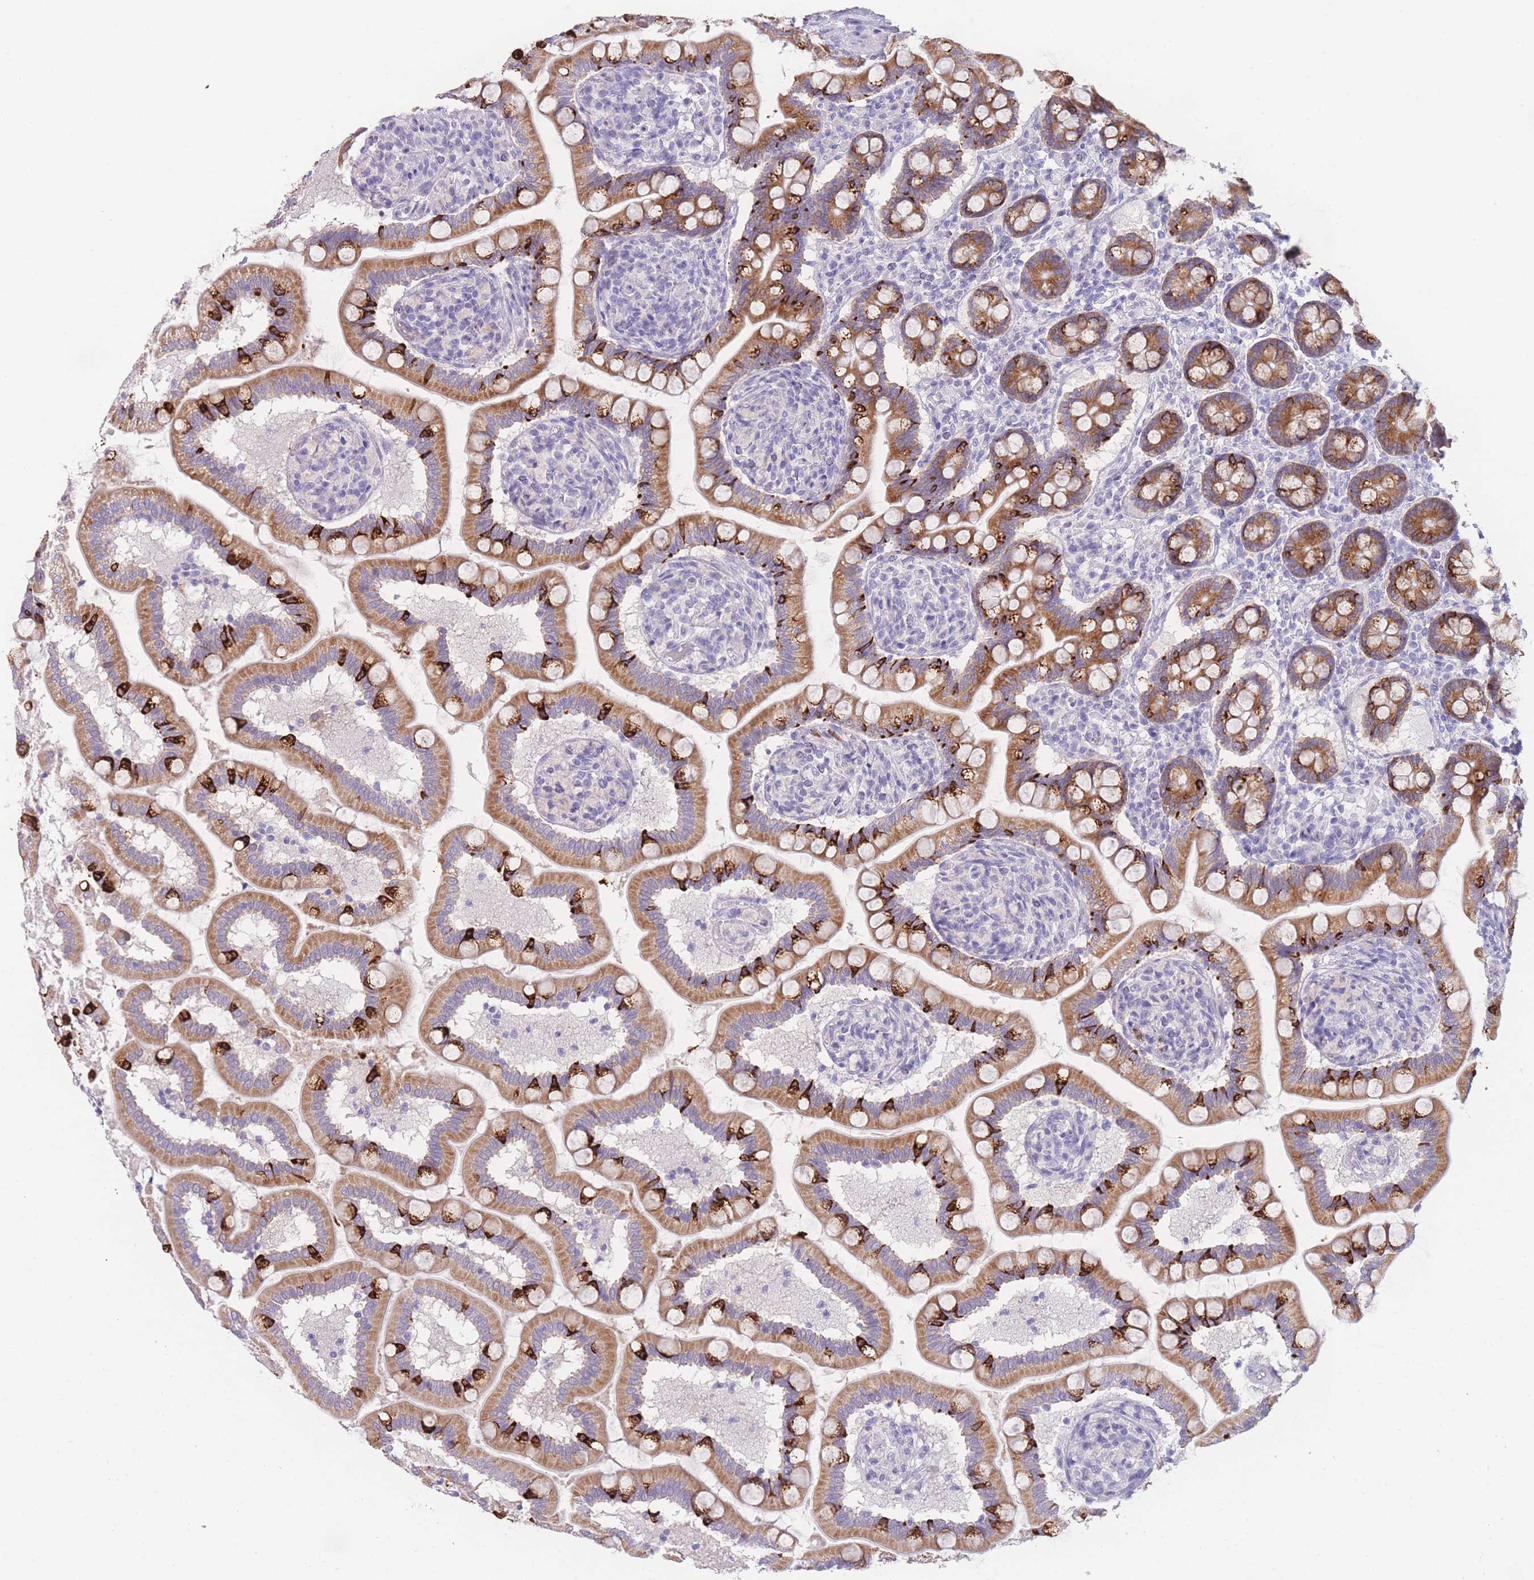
{"staining": {"intensity": "strong", "quantity": ">75%", "location": "cytoplasmic/membranous"}, "tissue": "small intestine", "cell_type": "Glandular cells", "image_type": "normal", "snomed": [{"axis": "morphology", "description": "Normal tissue, NOS"}, {"axis": "topography", "description": "Small intestine"}], "caption": "A high-resolution image shows IHC staining of unremarkable small intestine, which reveals strong cytoplasmic/membranous staining in approximately >75% of glandular cells.", "gene": "ZNF627", "patient": {"sex": "female", "age": 64}}